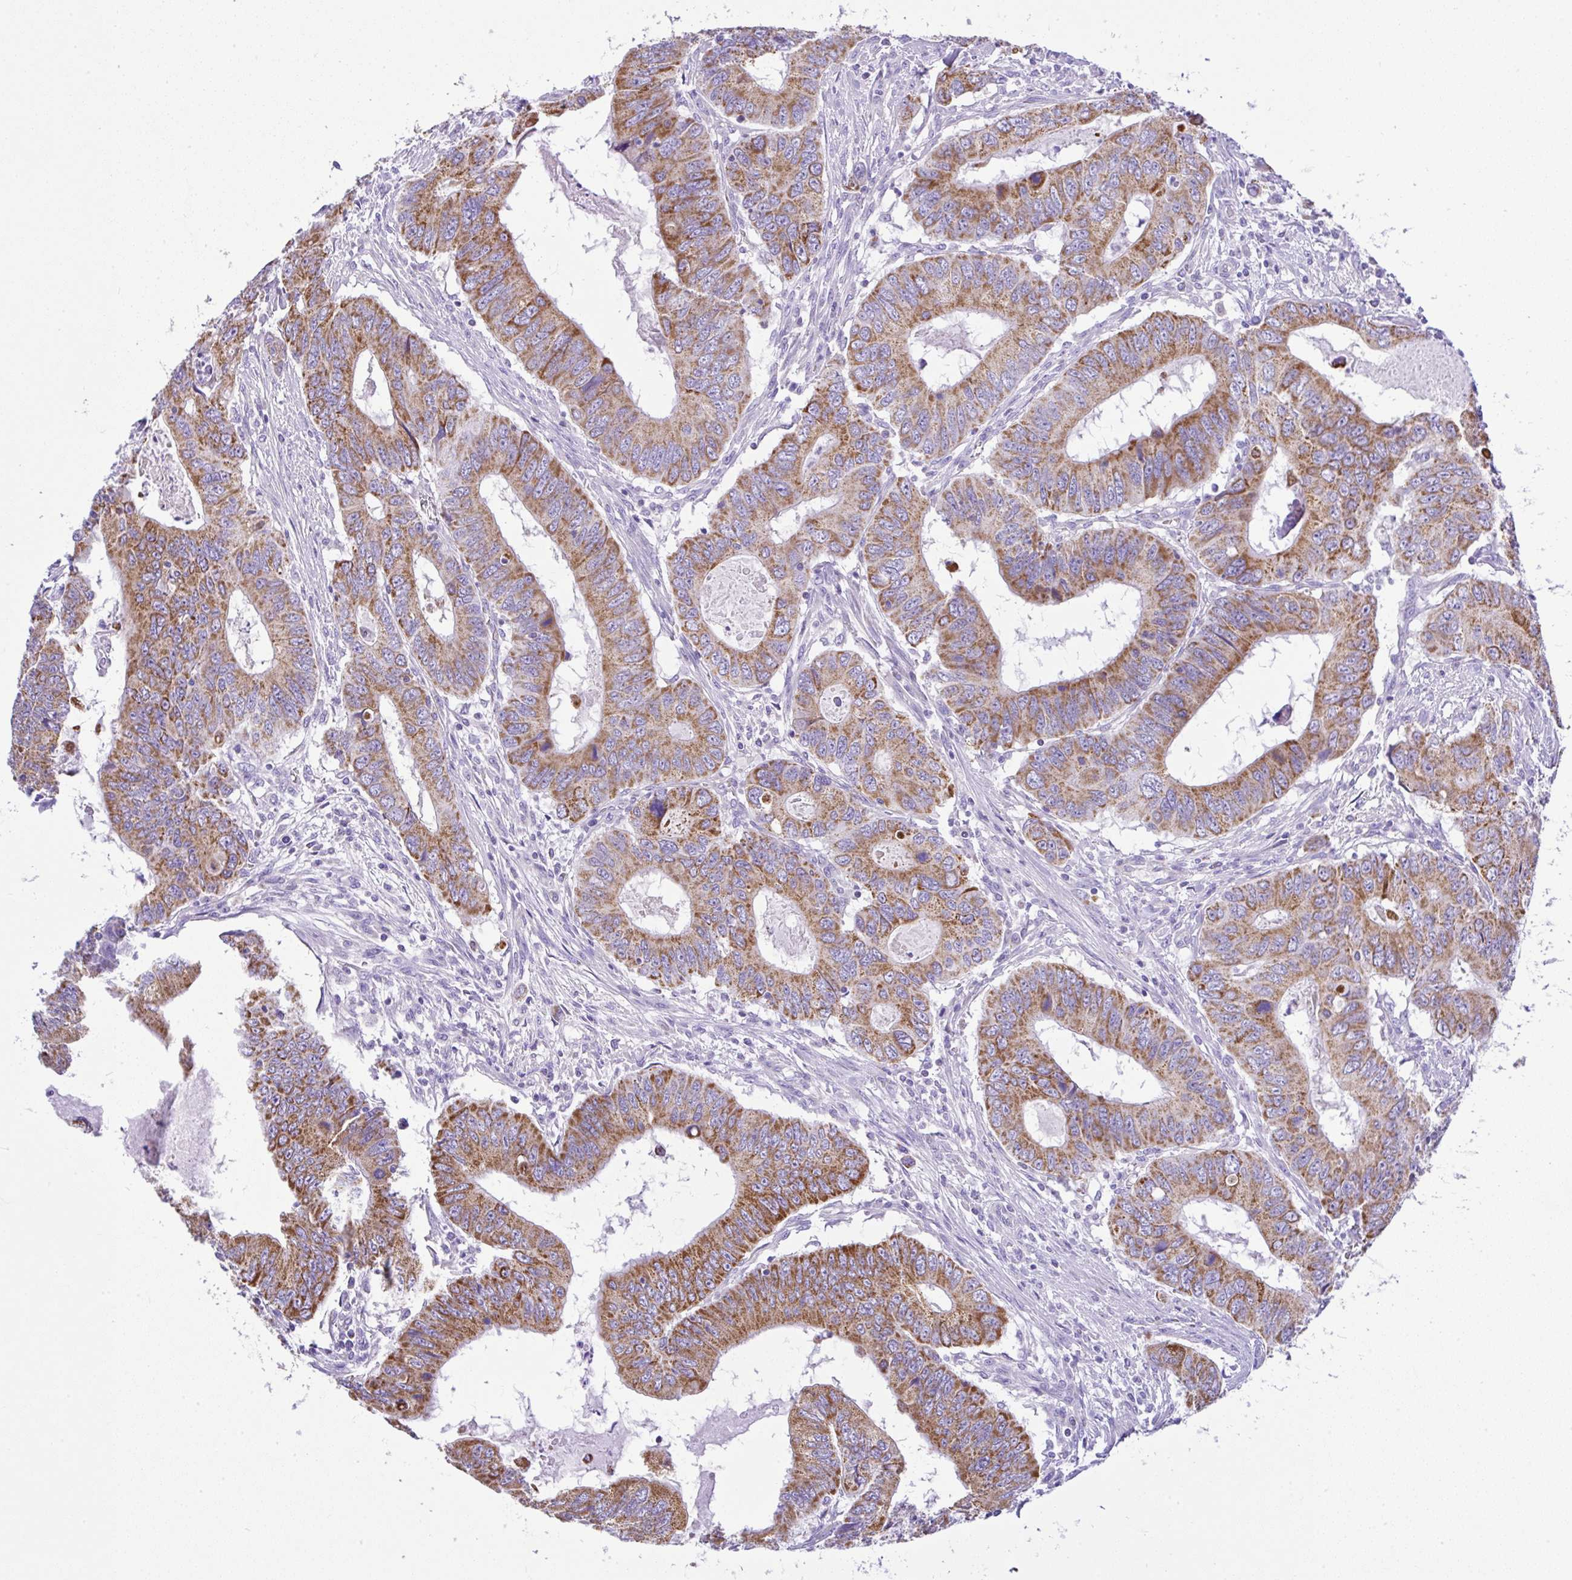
{"staining": {"intensity": "strong", "quantity": ">75%", "location": "cytoplasmic/membranous"}, "tissue": "colorectal cancer", "cell_type": "Tumor cells", "image_type": "cancer", "snomed": [{"axis": "morphology", "description": "Adenocarcinoma, NOS"}, {"axis": "topography", "description": "Colon"}], "caption": "High-power microscopy captured an IHC image of colorectal cancer, revealing strong cytoplasmic/membranous positivity in approximately >75% of tumor cells.", "gene": "SLC13A1", "patient": {"sex": "male", "age": 53}}